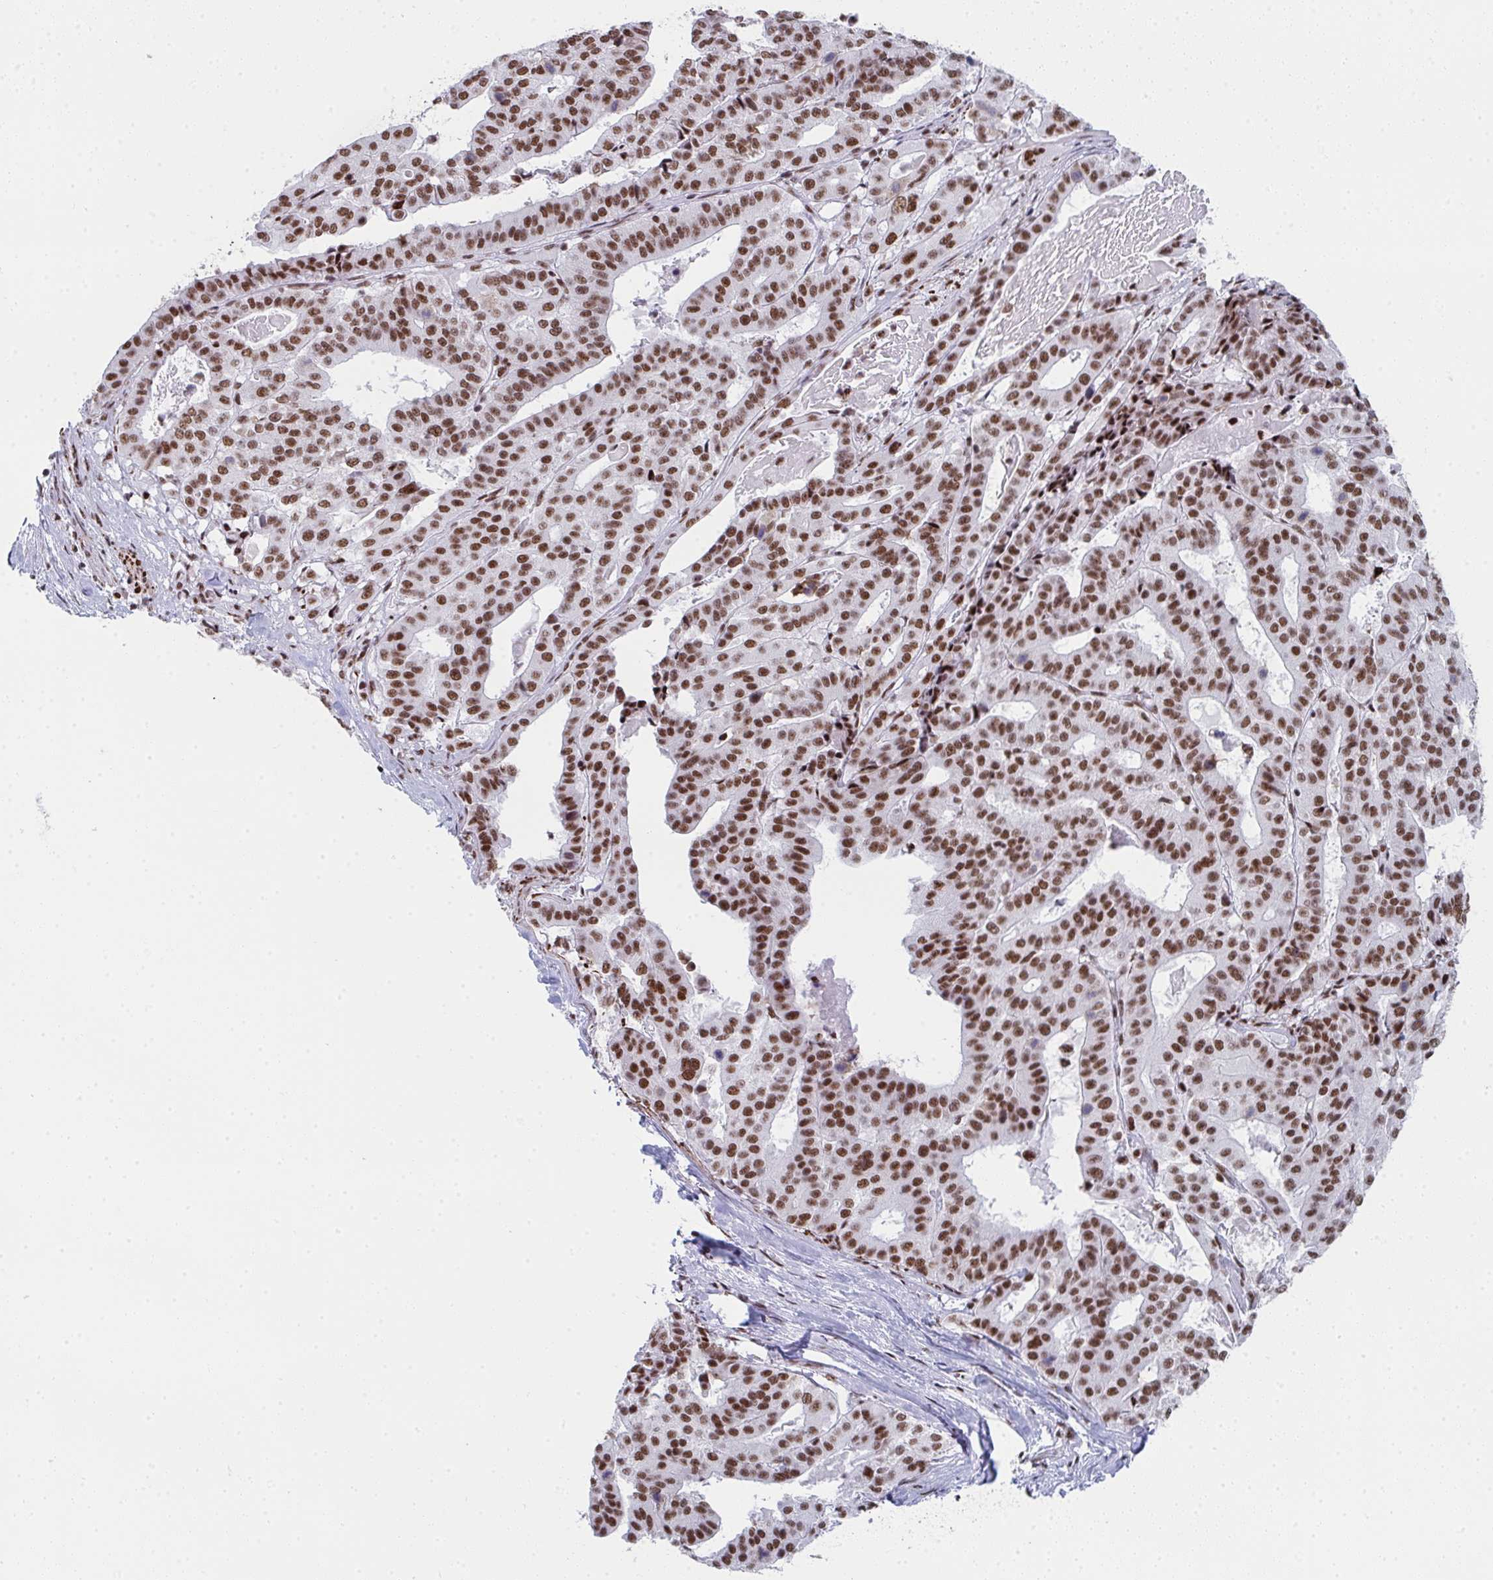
{"staining": {"intensity": "moderate", "quantity": ">75%", "location": "nuclear"}, "tissue": "stomach cancer", "cell_type": "Tumor cells", "image_type": "cancer", "snomed": [{"axis": "morphology", "description": "Adenocarcinoma, NOS"}, {"axis": "topography", "description": "Stomach"}], "caption": "Approximately >75% of tumor cells in stomach cancer (adenocarcinoma) demonstrate moderate nuclear protein expression as visualized by brown immunohistochemical staining.", "gene": "SNRNP70", "patient": {"sex": "male", "age": 48}}